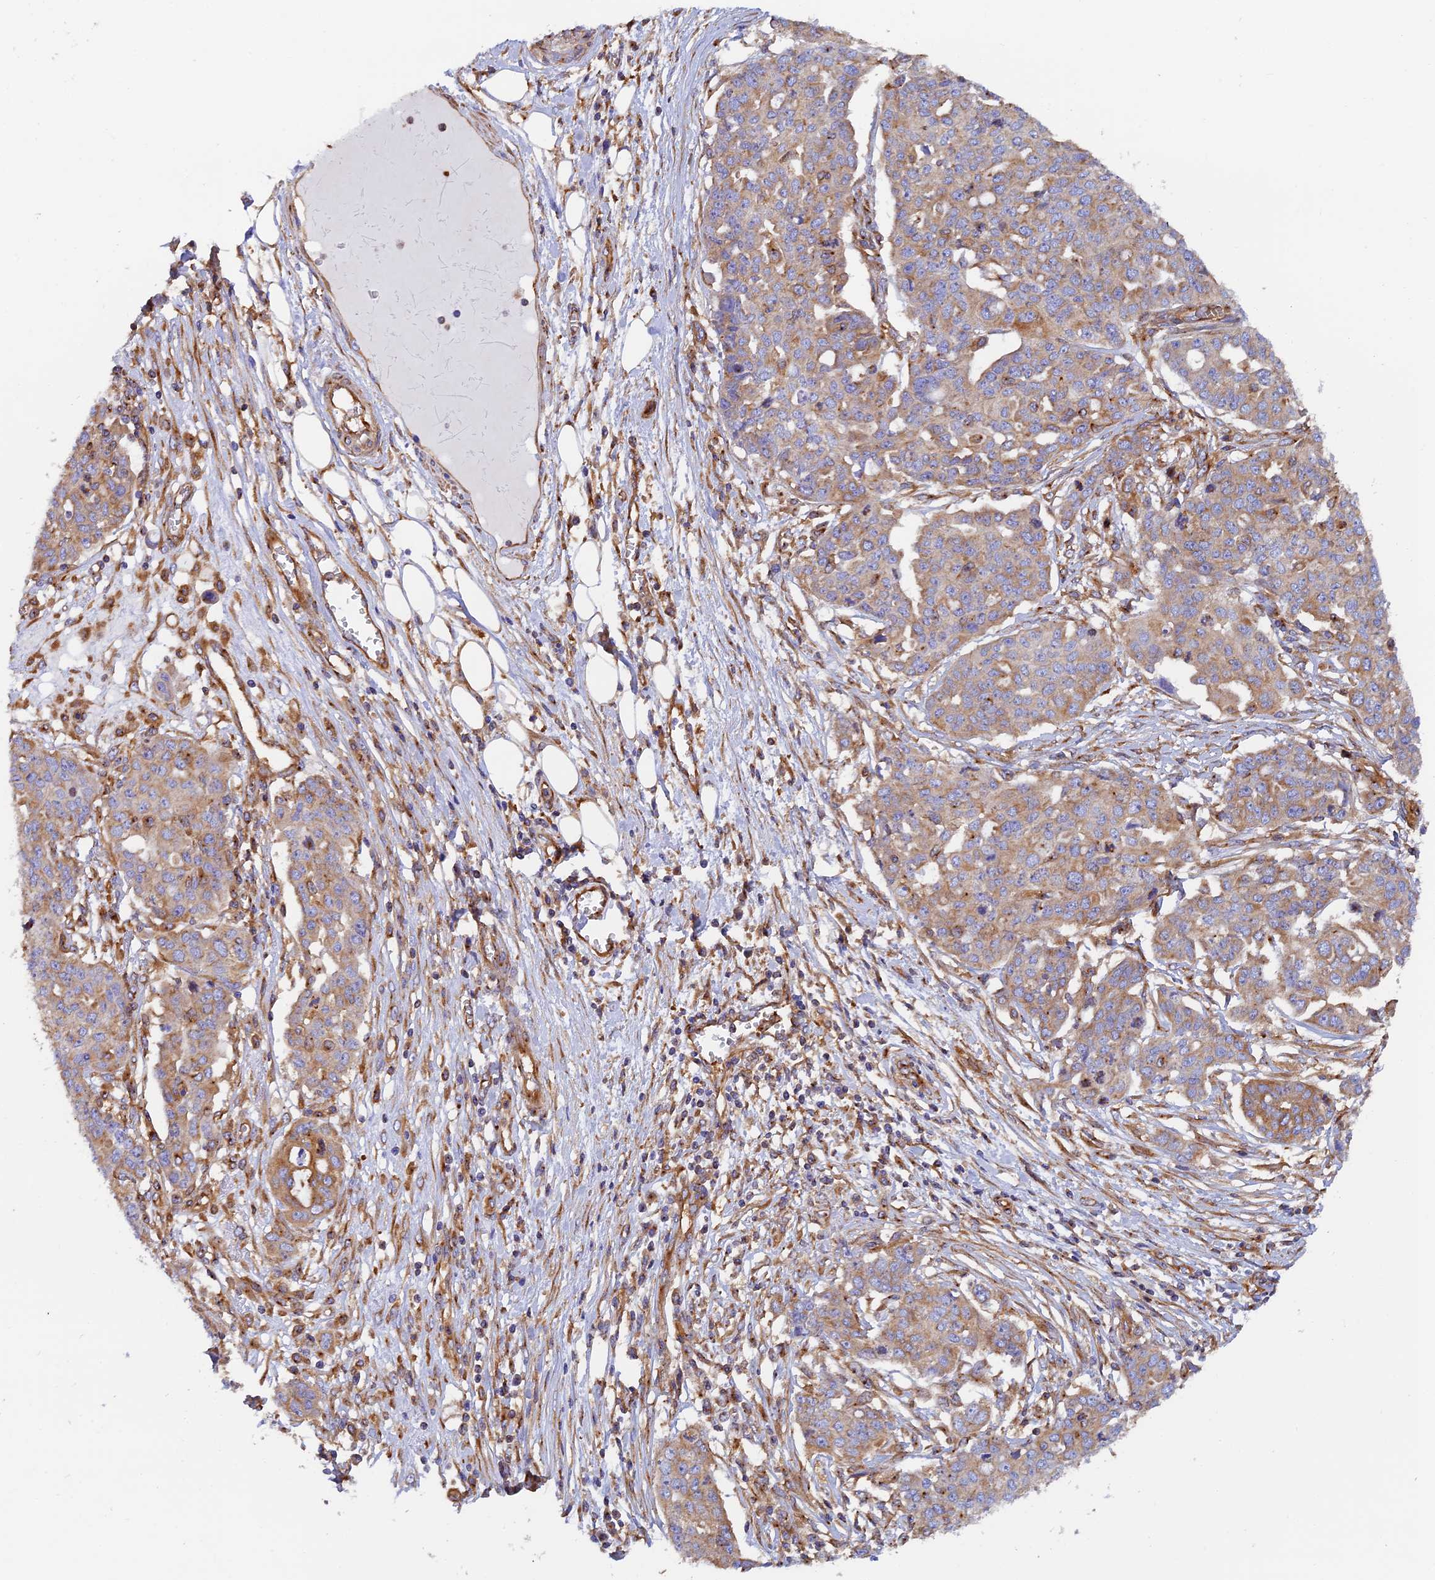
{"staining": {"intensity": "moderate", "quantity": ">75%", "location": "cytoplasmic/membranous"}, "tissue": "ovarian cancer", "cell_type": "Tumor cells", "image_type": "cancer", "snomed": [{"axis": "morphology", "description": "Cystadenocarcinoma, serous, NOS"}, {"axis": "topography", "description": "Soft tissue"}, {"axis": "topography", "description": "Ovary"}], "caption": "About >75% of tumor cells in human serous cystadenocarcinoma (ovarian) reveal moderate cytoplasmic/membranous protein staining as visualized by brown immunohistochemical staining.", "gene": "DCTN2", "patient": {"sex": "female", "age": 57}}